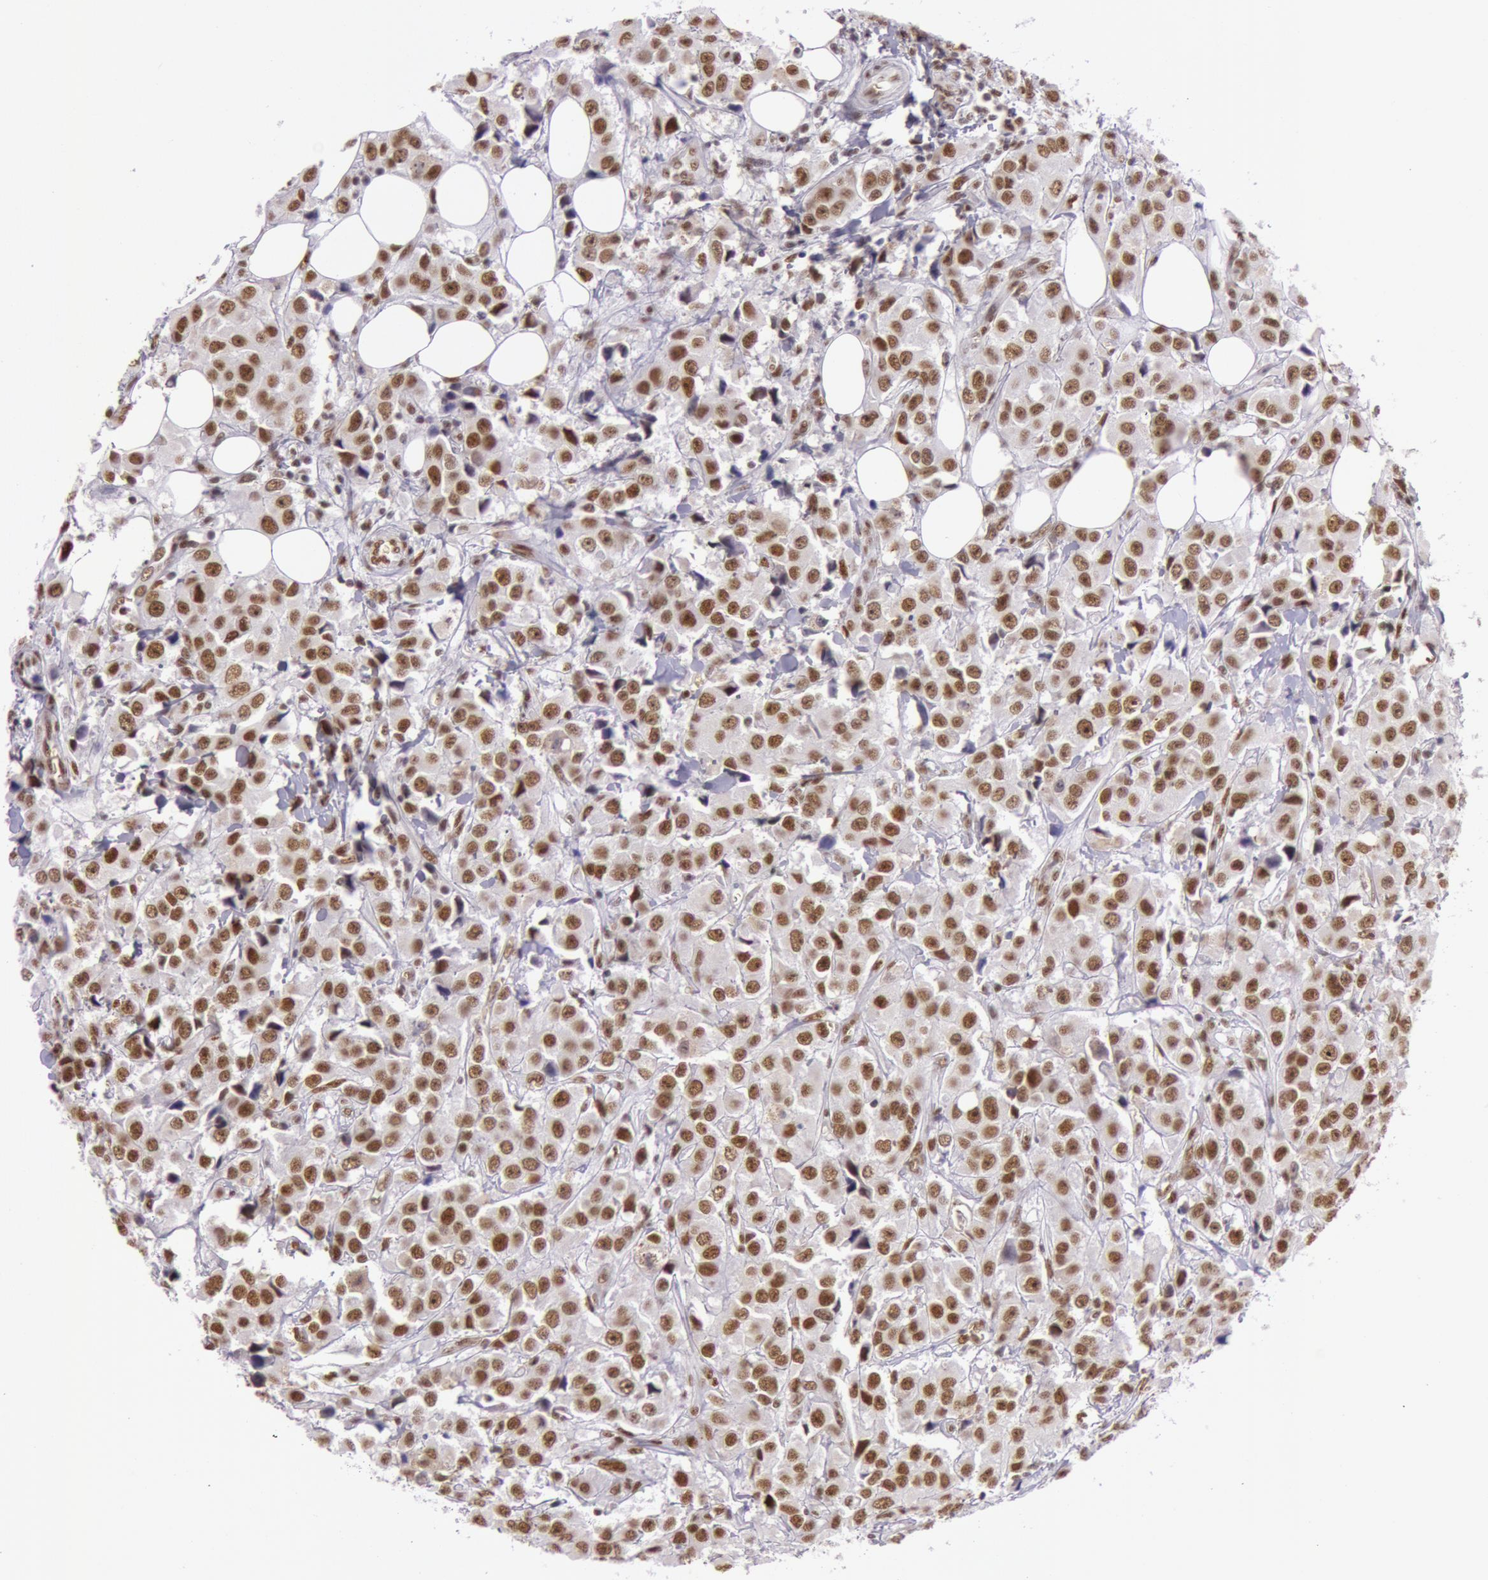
{"staining": {"intensity": "strong", "quantity": ">75%", "location": "nuclear"}, "tissue": "breast cancer", "cell_type": "Tumor cells", "image_type": "cancer", "snomed": [{"axis": "morphology", "description": "Duct carcinoma"}, {"axis": "topography", "description": "Breast"}], "caption": "Strong nuclear protein positivity is seen in about >75% of tumor cells in intraductal carcinoma (breast).", "gene": "NBN", "patient": {"sex": "female", "age": 58}}